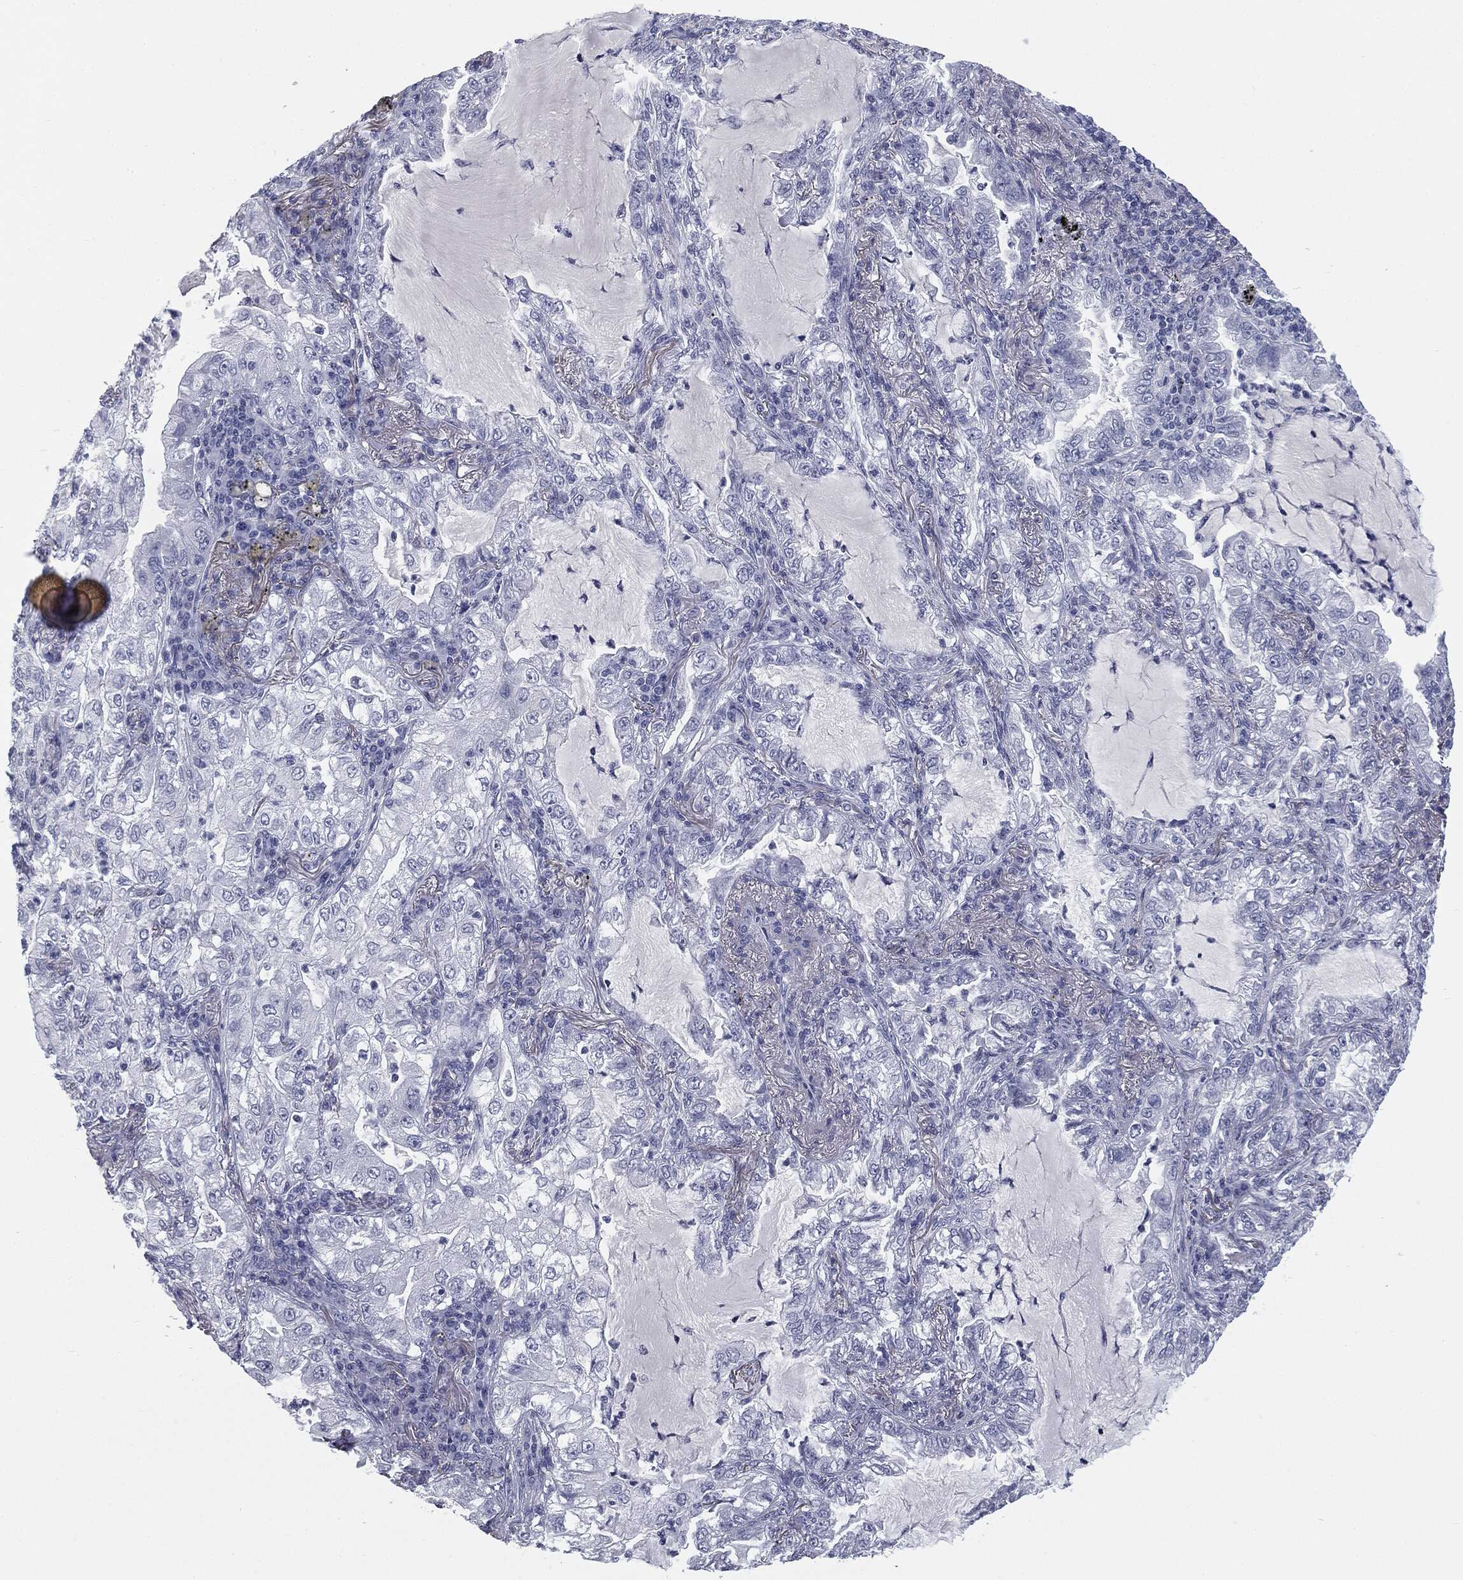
{"staining": {"intensity": "negative", "quantity": "none", "location": "none"}, "tissue": "lung cancer", "cell_type": "Tumor cells", "image_type": "cancer", "snomed": [{"axis": "morphology", "description": "Adenocarcinoma, NOS"}, {"axis": "topography", "description": "Lung"}], "caption": "Photomicrograph shows no protein positivity in tumor cells of adenocarcinoma (lung) tissue.", "gene": "TPO", "patient": {"sex": "female", "age": 73}}